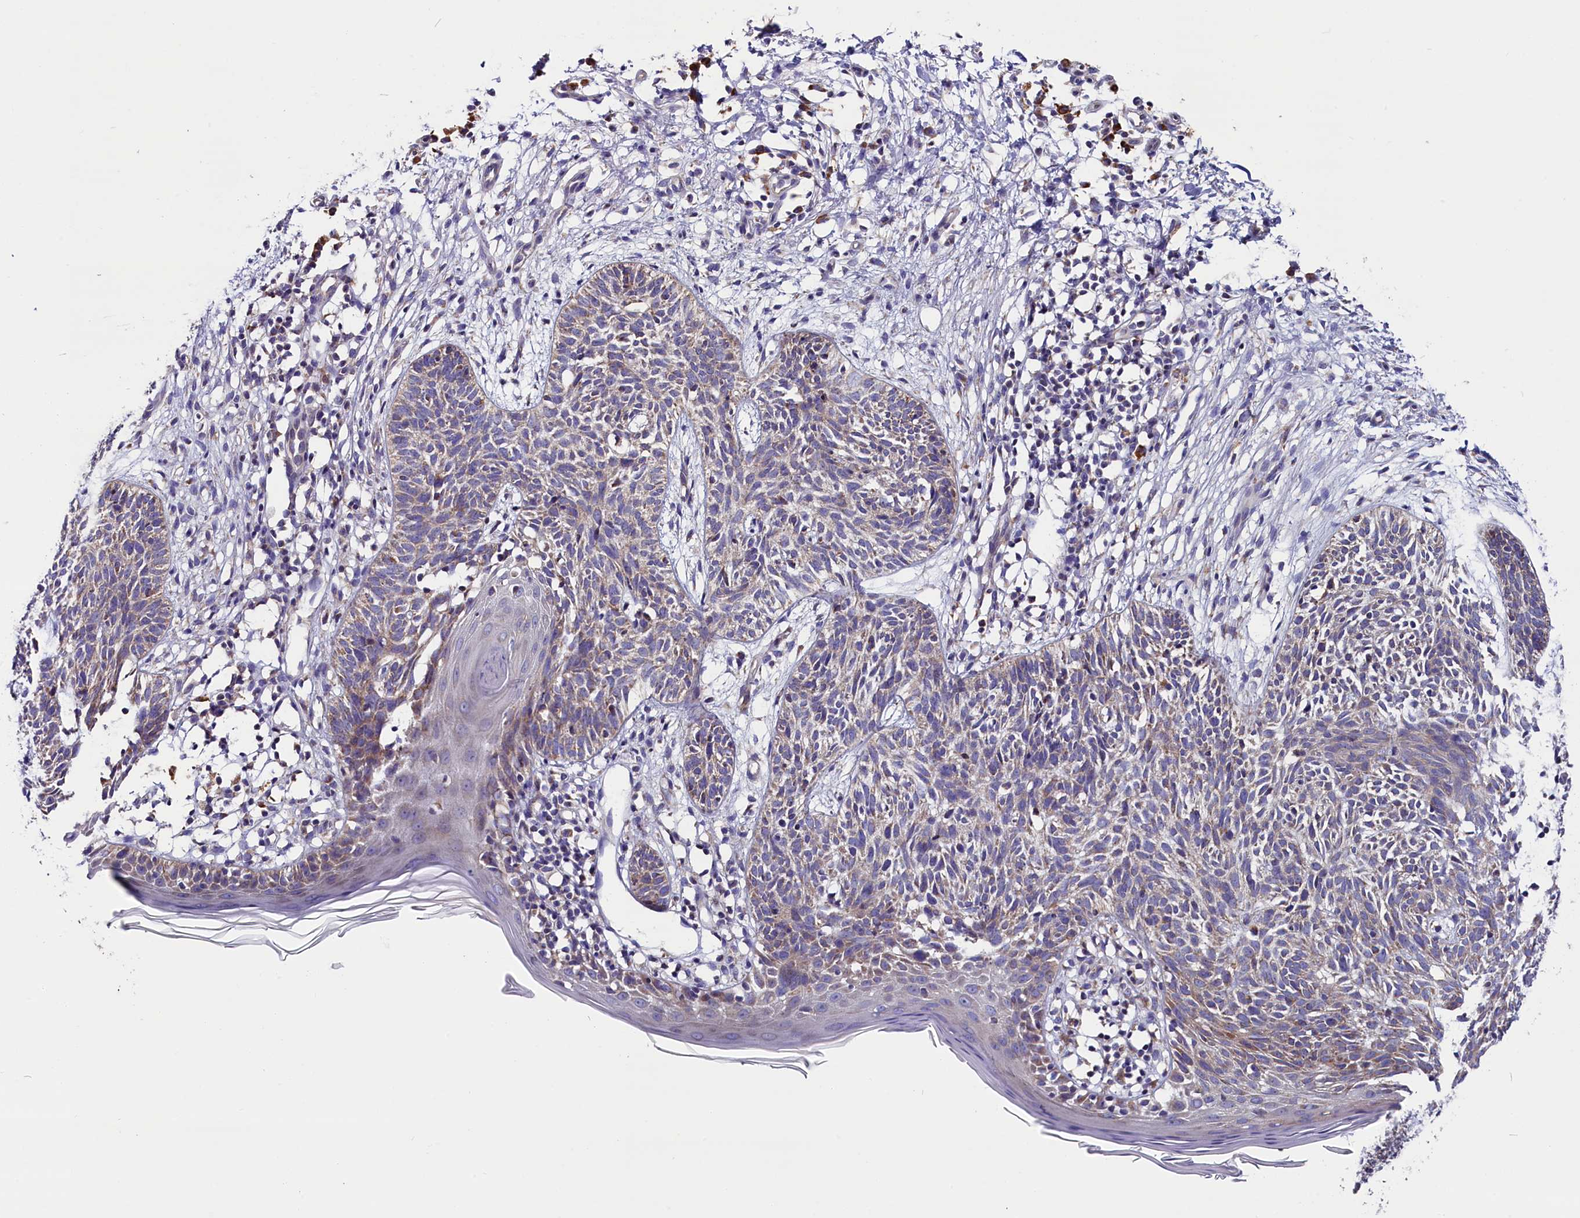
{"staining": {"intensity": "weak", "quantity": "25%-75%", "location": "cytoplasmic/membranous"}, "tissue": "skin cancer", "cell_type": "Tumor cells", "image_type": "cancer", "snomed": [{"axis": "morphology", "description": "Basal cell carcinoma"}, {"axis": "topography", "description": "Skin"}], "caption": "Brown immunohistochemical staining in human skin basal cell carcinoma shows weak cytoplasmic/membranous expression in approximately 25%-75% of tumor cells. Immunohistochemistry stains the protein in brown and the nuclei are stained blue.", "gene": "ZSWIM1", "patient": {"sex": "female", "age": 66}}